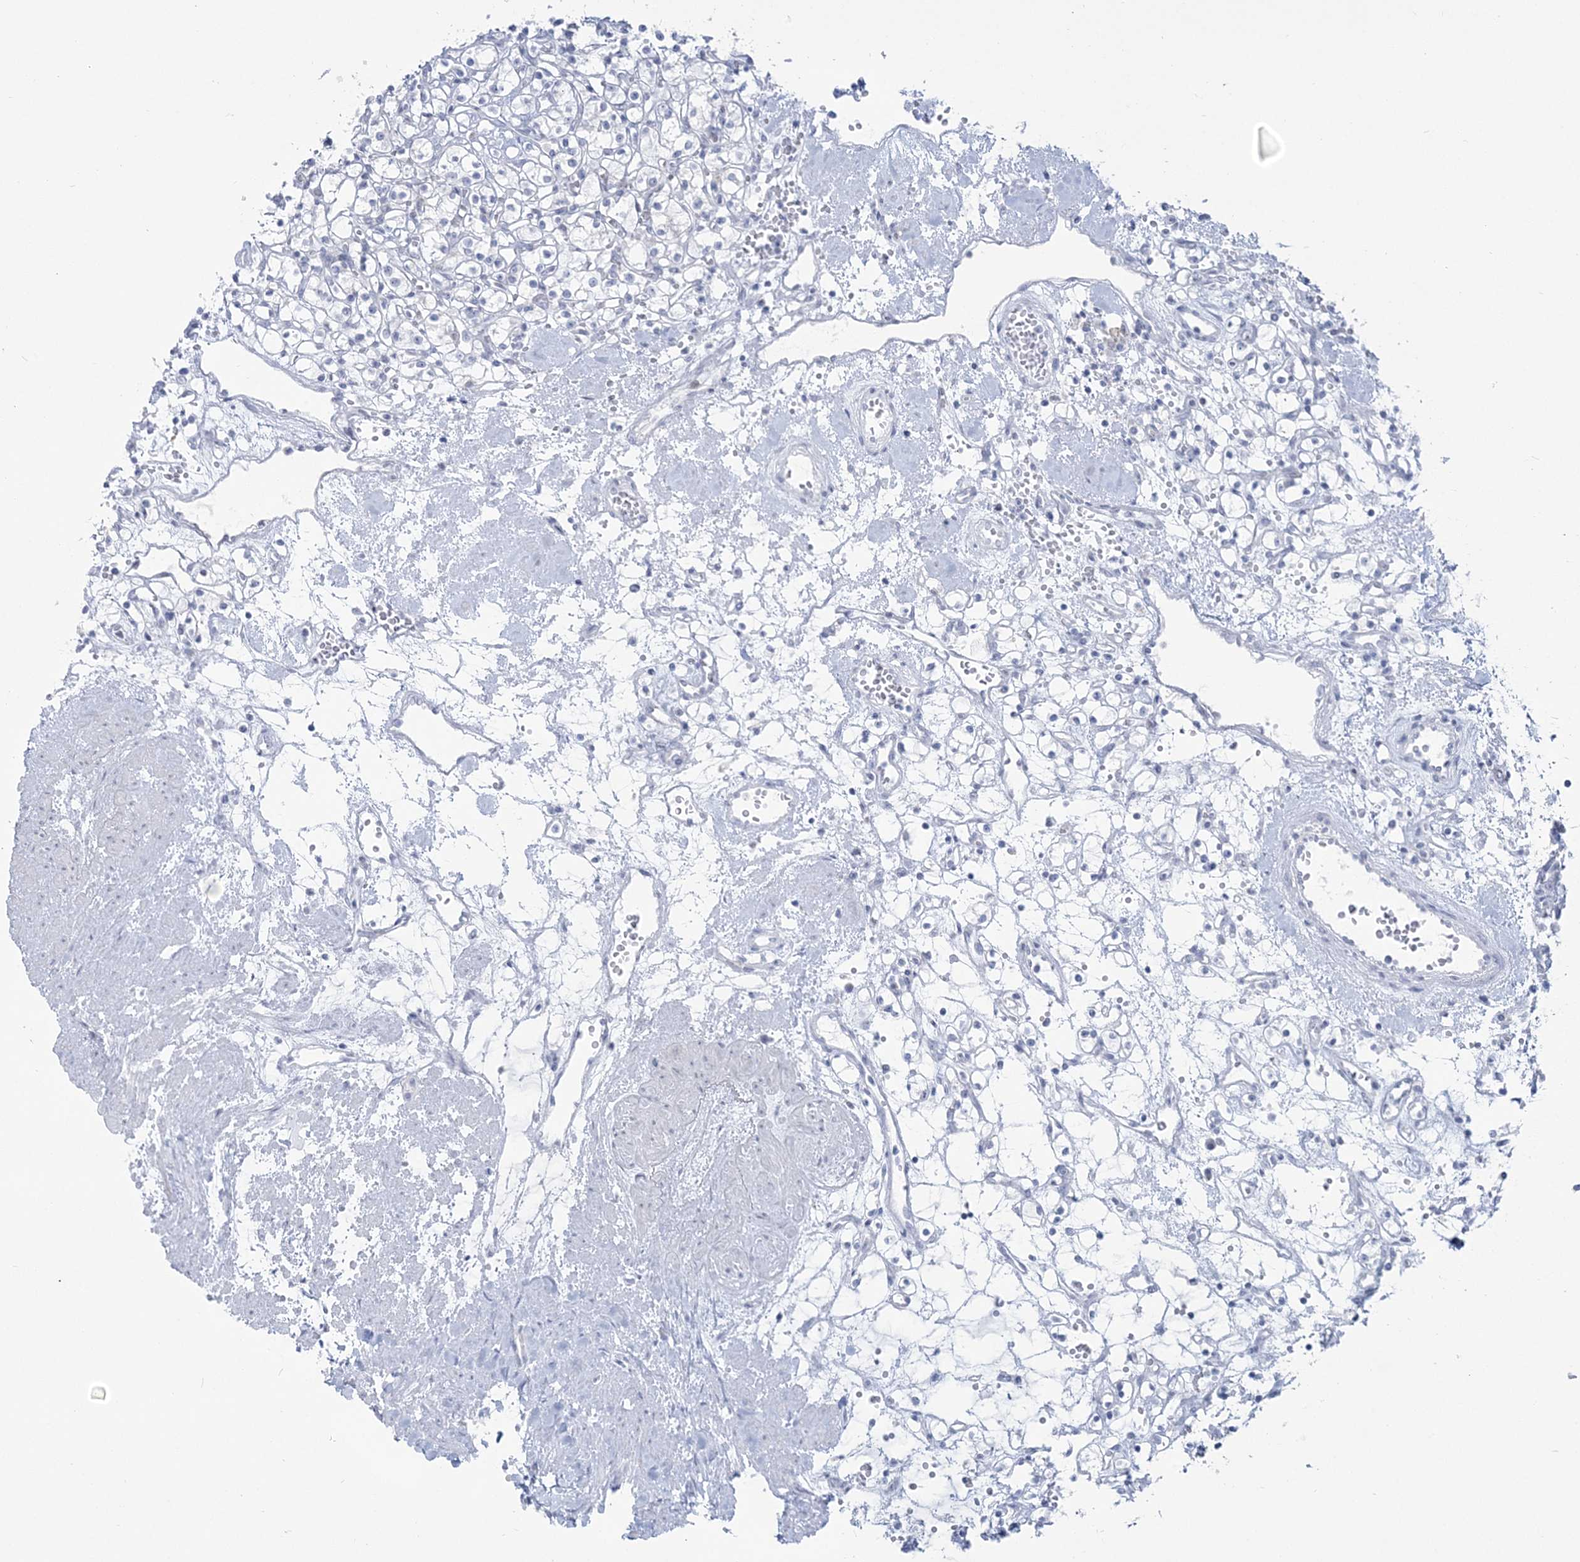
{"staining": {"intensity": "negative", "quantity": "none", "location": "none"}, "tissue": "renal cancer", "cell_type": "Tumor cells", "image_type": "cancer", "snomed": [{"axis": "morphology", "description": "Adenocarcinoma, NOS"}, {"axis": "topography", "description": "Kidney"}], "caption": "Tumor cells show no significant staining in renal adenocarcinoma.", "gene": "ZNF843", "patient": {"sex": "female", "age": 59}}